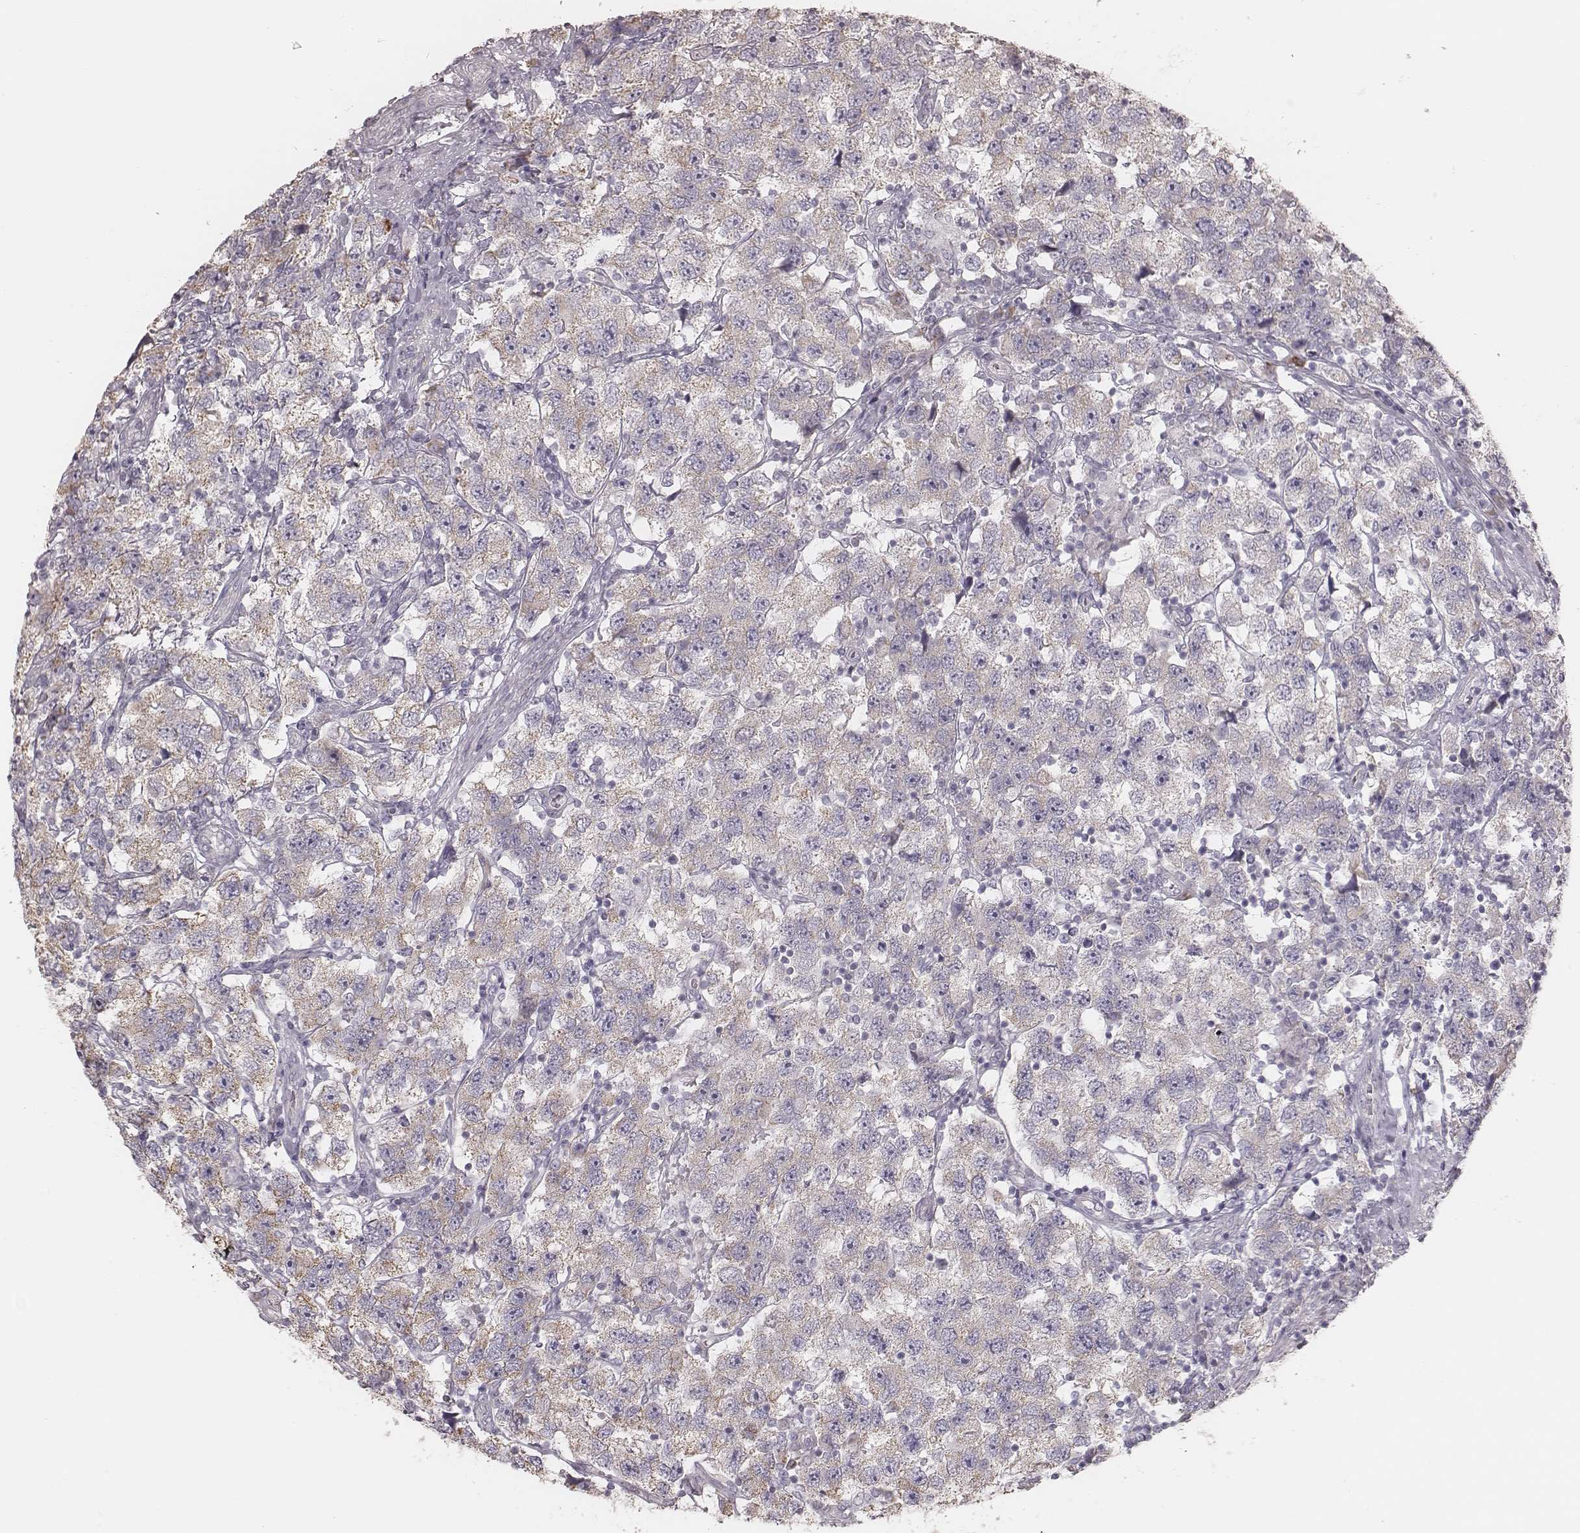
{"staining": {"intensity": "weak", "quantity": "25%-75%", "location": "cytoplasmic/membranous"}, "tissue": "testis cancer", "cell_type": "Tumor cells", "image_type": "cancer", "snomed": [{"axis": "morphology", "description": "Seminoma, NOS"}, {"axis": "topography", "description": "Testis"}], "caption": "Immunohistochemistry histopathology image of human testis seminoma stained for a protein (brown), which exhibits low levels of weak cytoplasmic/membranous positivity in about 25%-75% of tumor cells.", "gene": "KIF5C", "patient": {"sex": "male", "age": 26}}